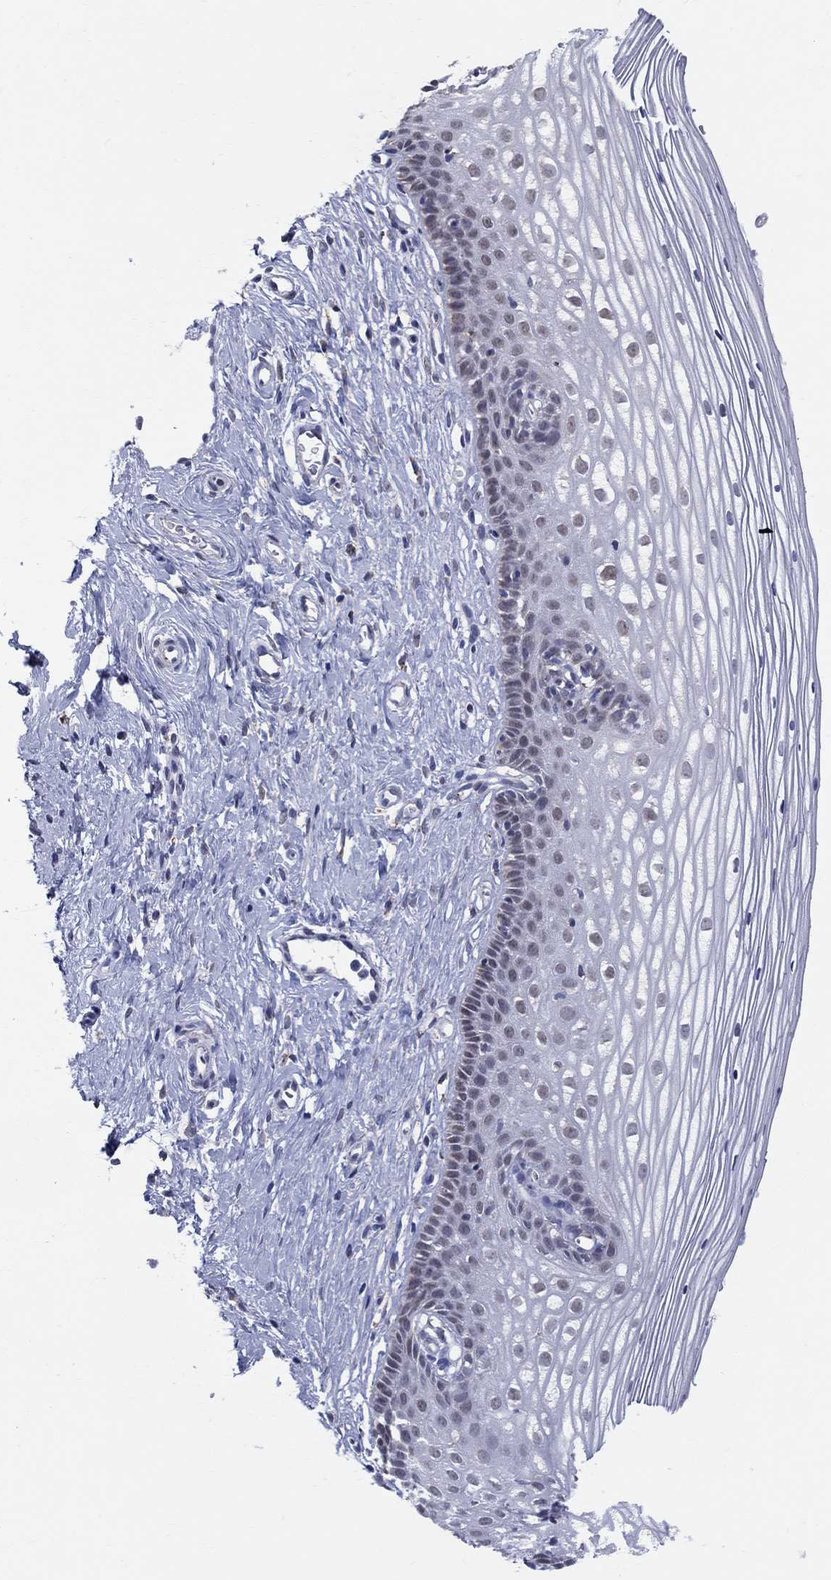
{"staining": {"intensity": "negative", "quantity": "none", "location": "none"}, "tissue": "cervix", "cell_type": "Glandular cells", "image_type": "normal", "snomed": [{"axis": "morphology", "description": "Normal tissue, NOS"}, {"axis": "topography", "description": "Cervix"}], "caption": "High power microscopy image of an immunohistochemistry (IHC) image of benign cervix, revealing no significant staining in glandular cells. (DAB immunohistochemistry with hematoxylin counter stain).", "gene": "KISS1R", "patient": {"sex": "female", "age": 40}}